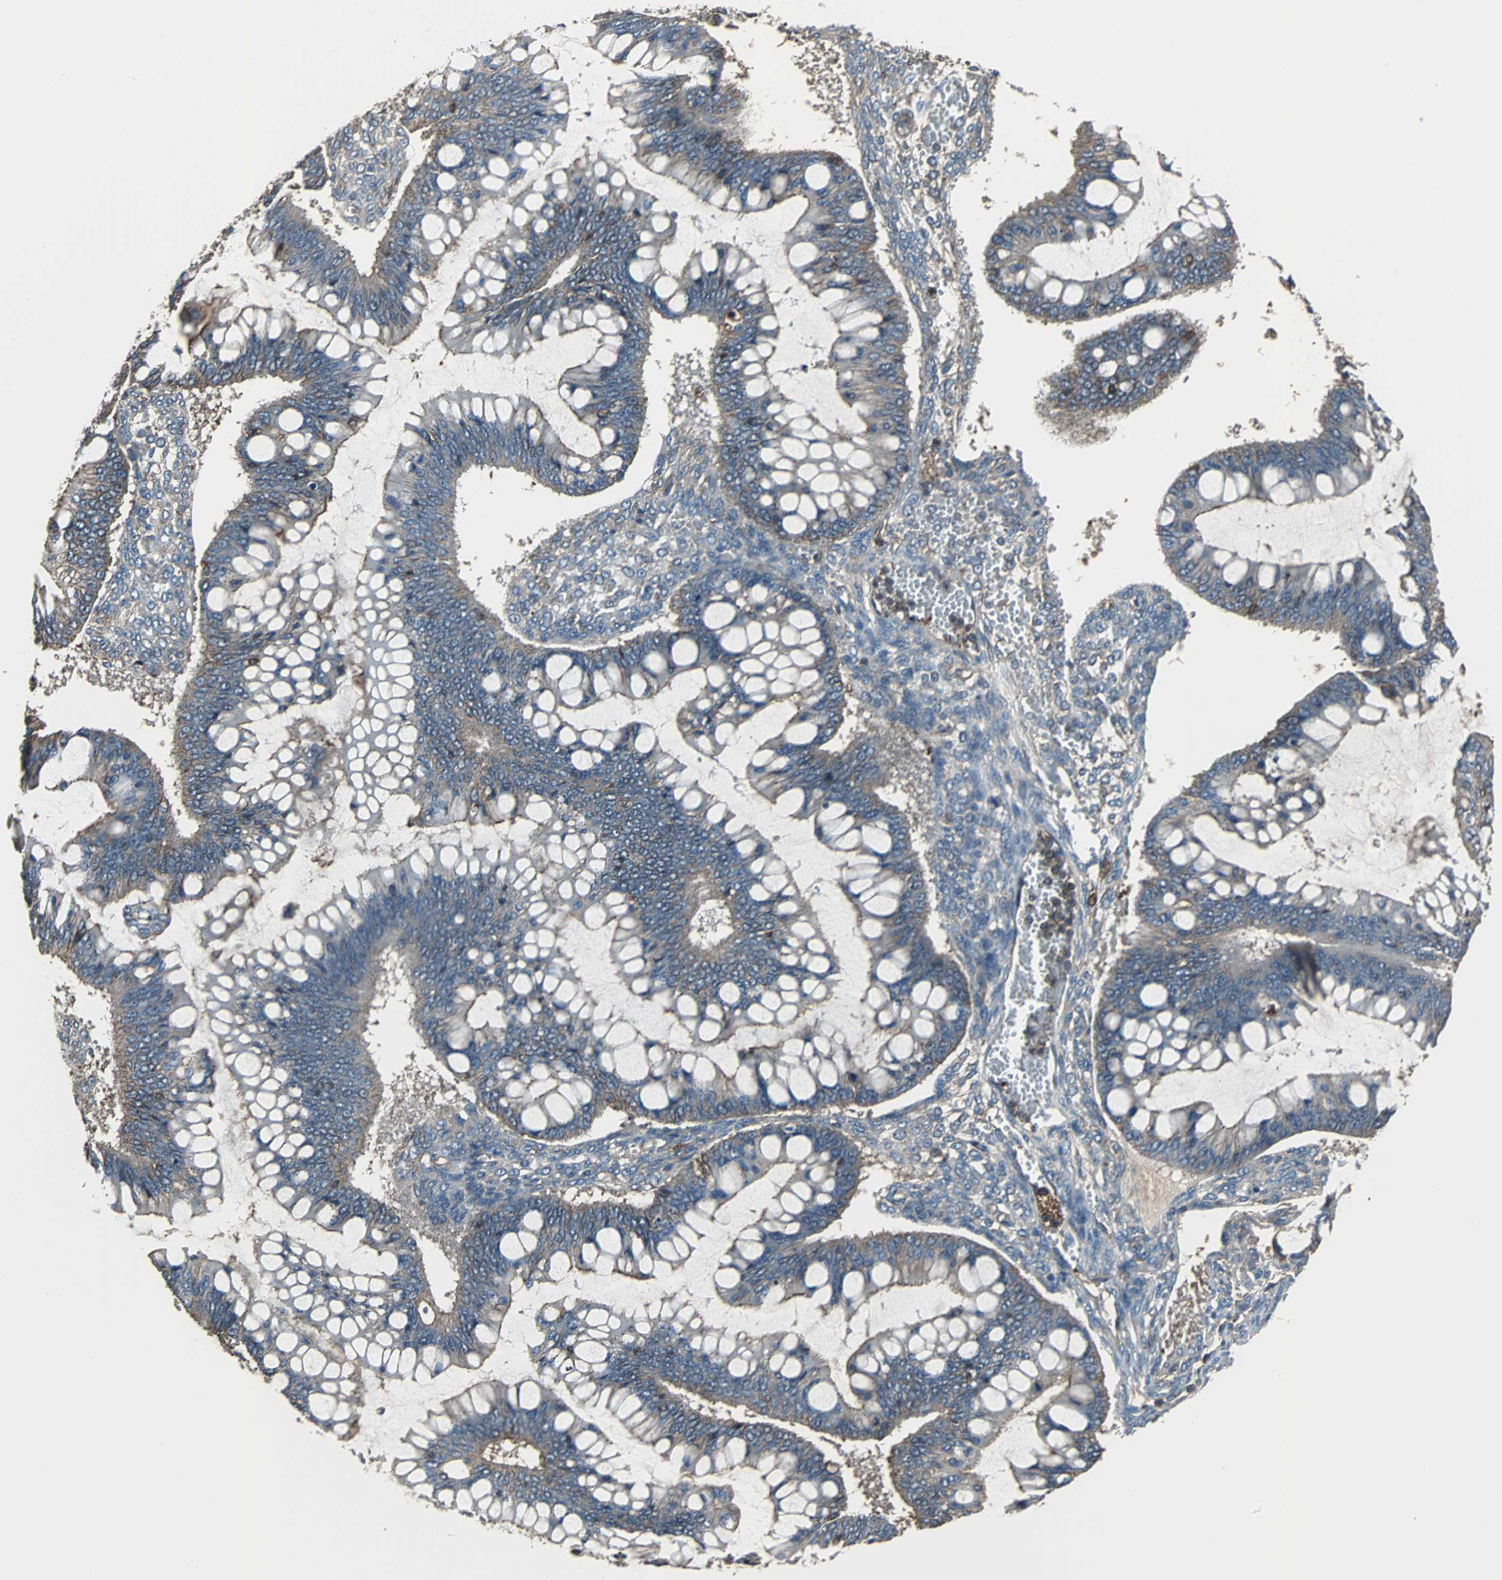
{"staining": {"intensity": "moderate", "quantity": "25%-75%", "location": "cytoplasmic/membranous"}, "tissue": "ovarian cancer", "cell_type": "Tumor cells", "image_type": "cancer", "snomed": [{"axis": "morphology", "description": "Cystadenocarcinoma, mucinous, NOS"}, {"axis": "topography", "description": "Ovary"}], "caption": "Immunohistochemistry (DAB (3,3'-diaminobenzidine)) staining of ovarian cancer (mucinous cystadenocarcinoma) displays moderate cytoplasmic/membranous protein staining in approximately 25%-75% of tumor cells.", "gene": "ACTN1", "patient": {"sex": "female", "age": 73}}